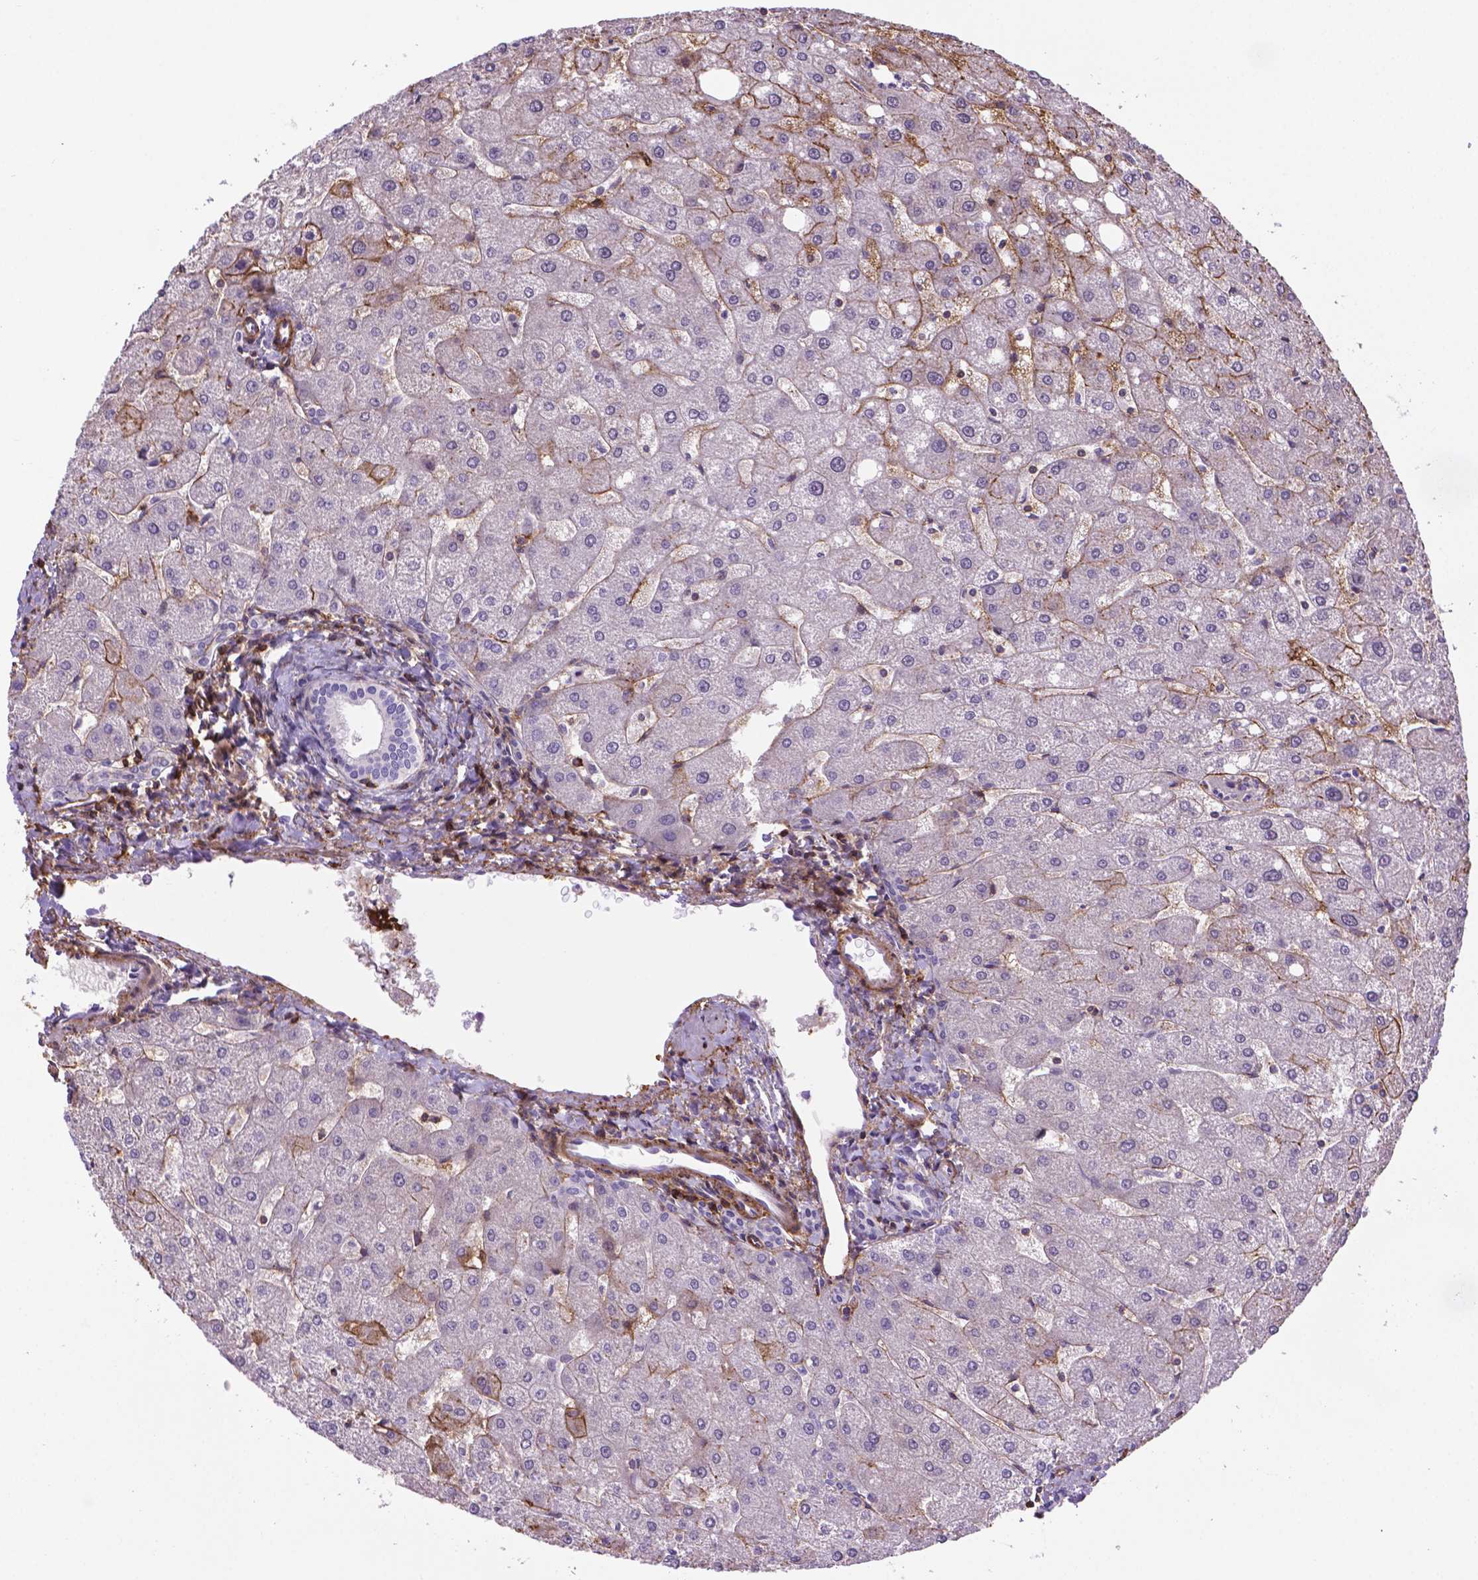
{"staining": {"intensity": "negative", "quantity": "none", "location": "none"}, "tissue": "liver", "cell_type": "Cholangiocytes", "image_type": "normal", "snomed": [{"axis": "morphology", "description": "Normal tissue, NOS"}, {"axis": "topography", "description": "Liver"}], "caption": "The image displays no staining of cholangiocytes in normal liver.", "gene": "ACAD10", "patient": {"sex": "male", "age": 67}}